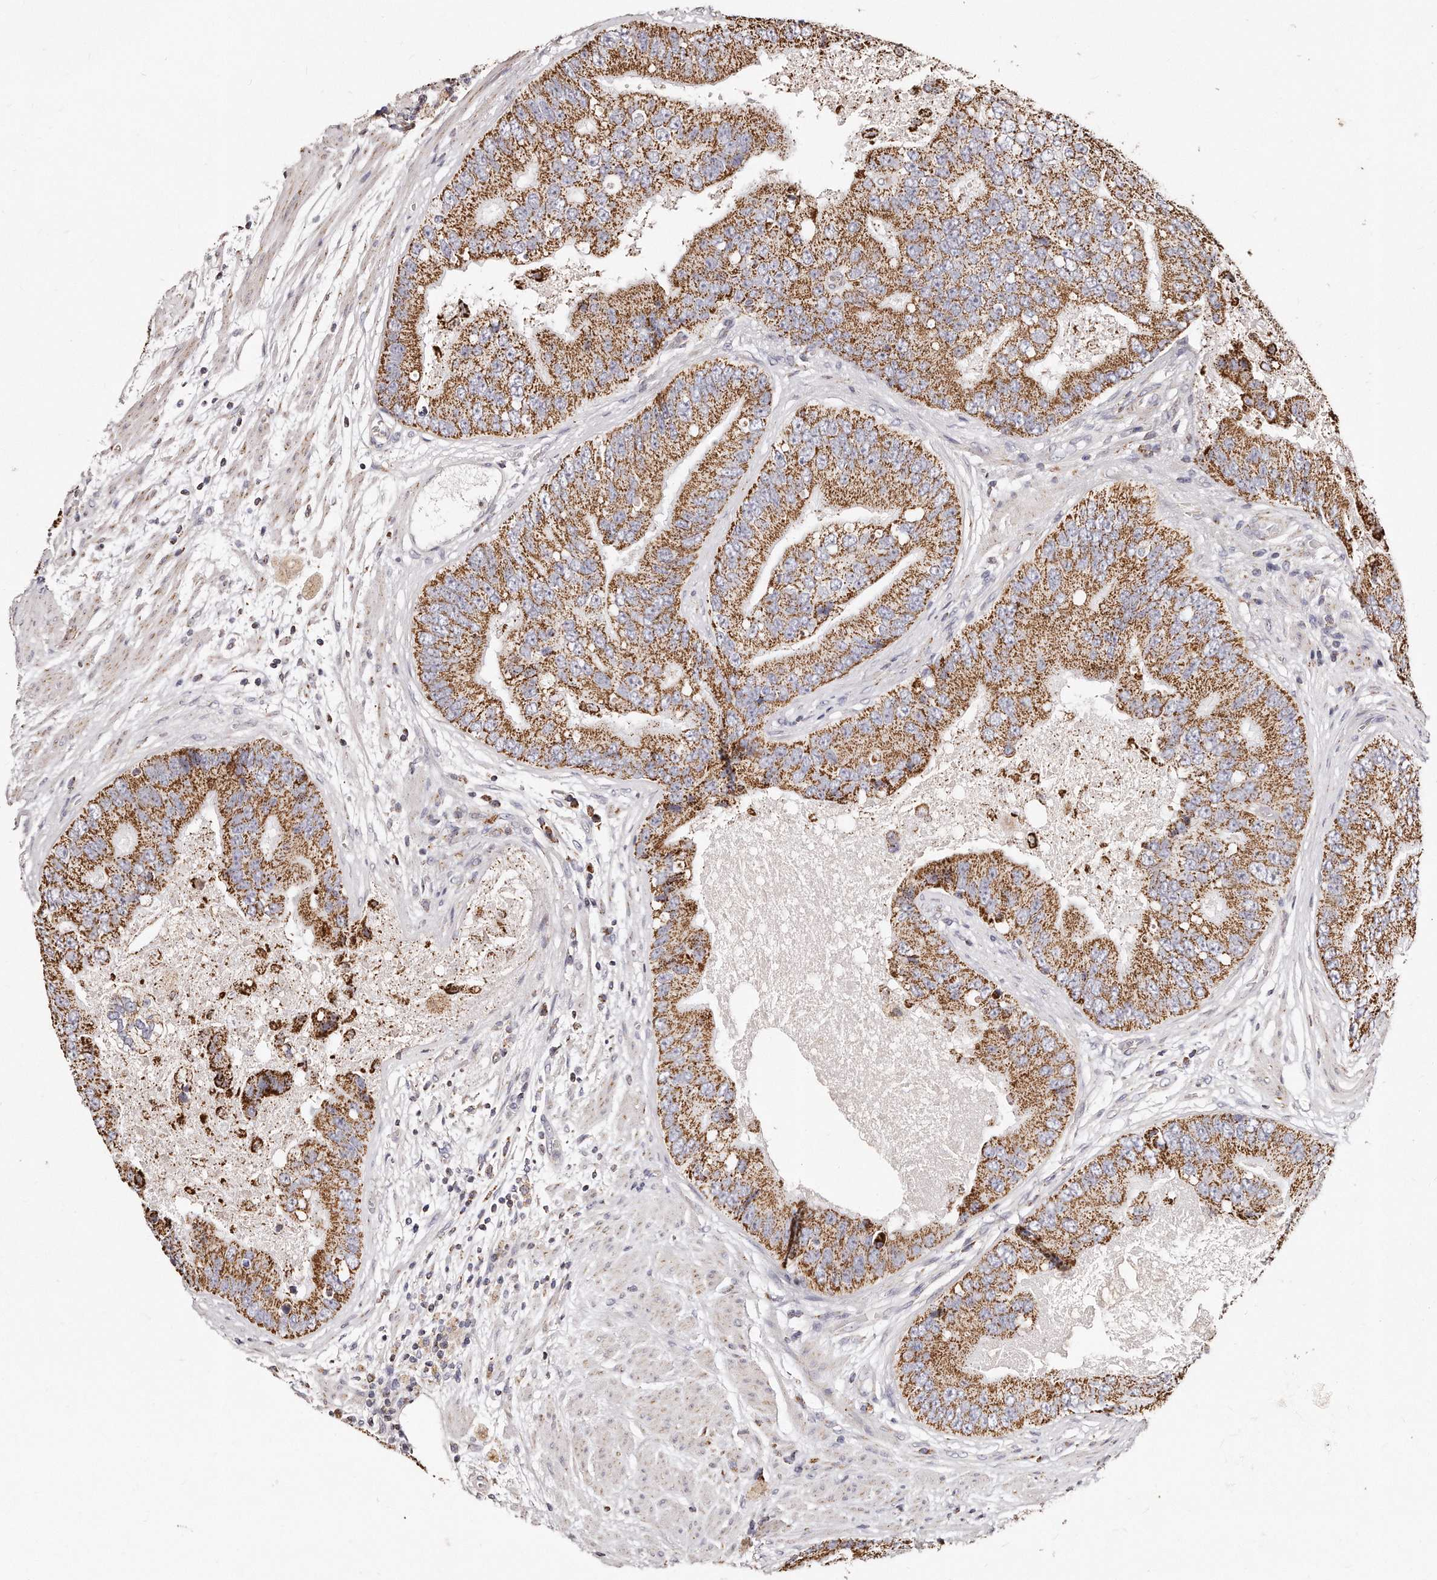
{"staining": {"intensity": "strong", "quantity": ">75%", "location": "cytoplasmic/membranous"}, "tissue": "prostate cancer", "cell_type": "Tumor cells", "image_type": "cancer", "snomed": [{"axis": "morphology", "description": "Adenocarcinoma, High grade"}, {"axis": "topography", "description": "Prostate"}], "caption": "A high amount of strong cytoplasmic/membranous expression is appreciated in approximately >75% of tumor cells in prostate cancer tissue.", "gene": "RTKN", "patient": {"sex": "male", "age": 70}}